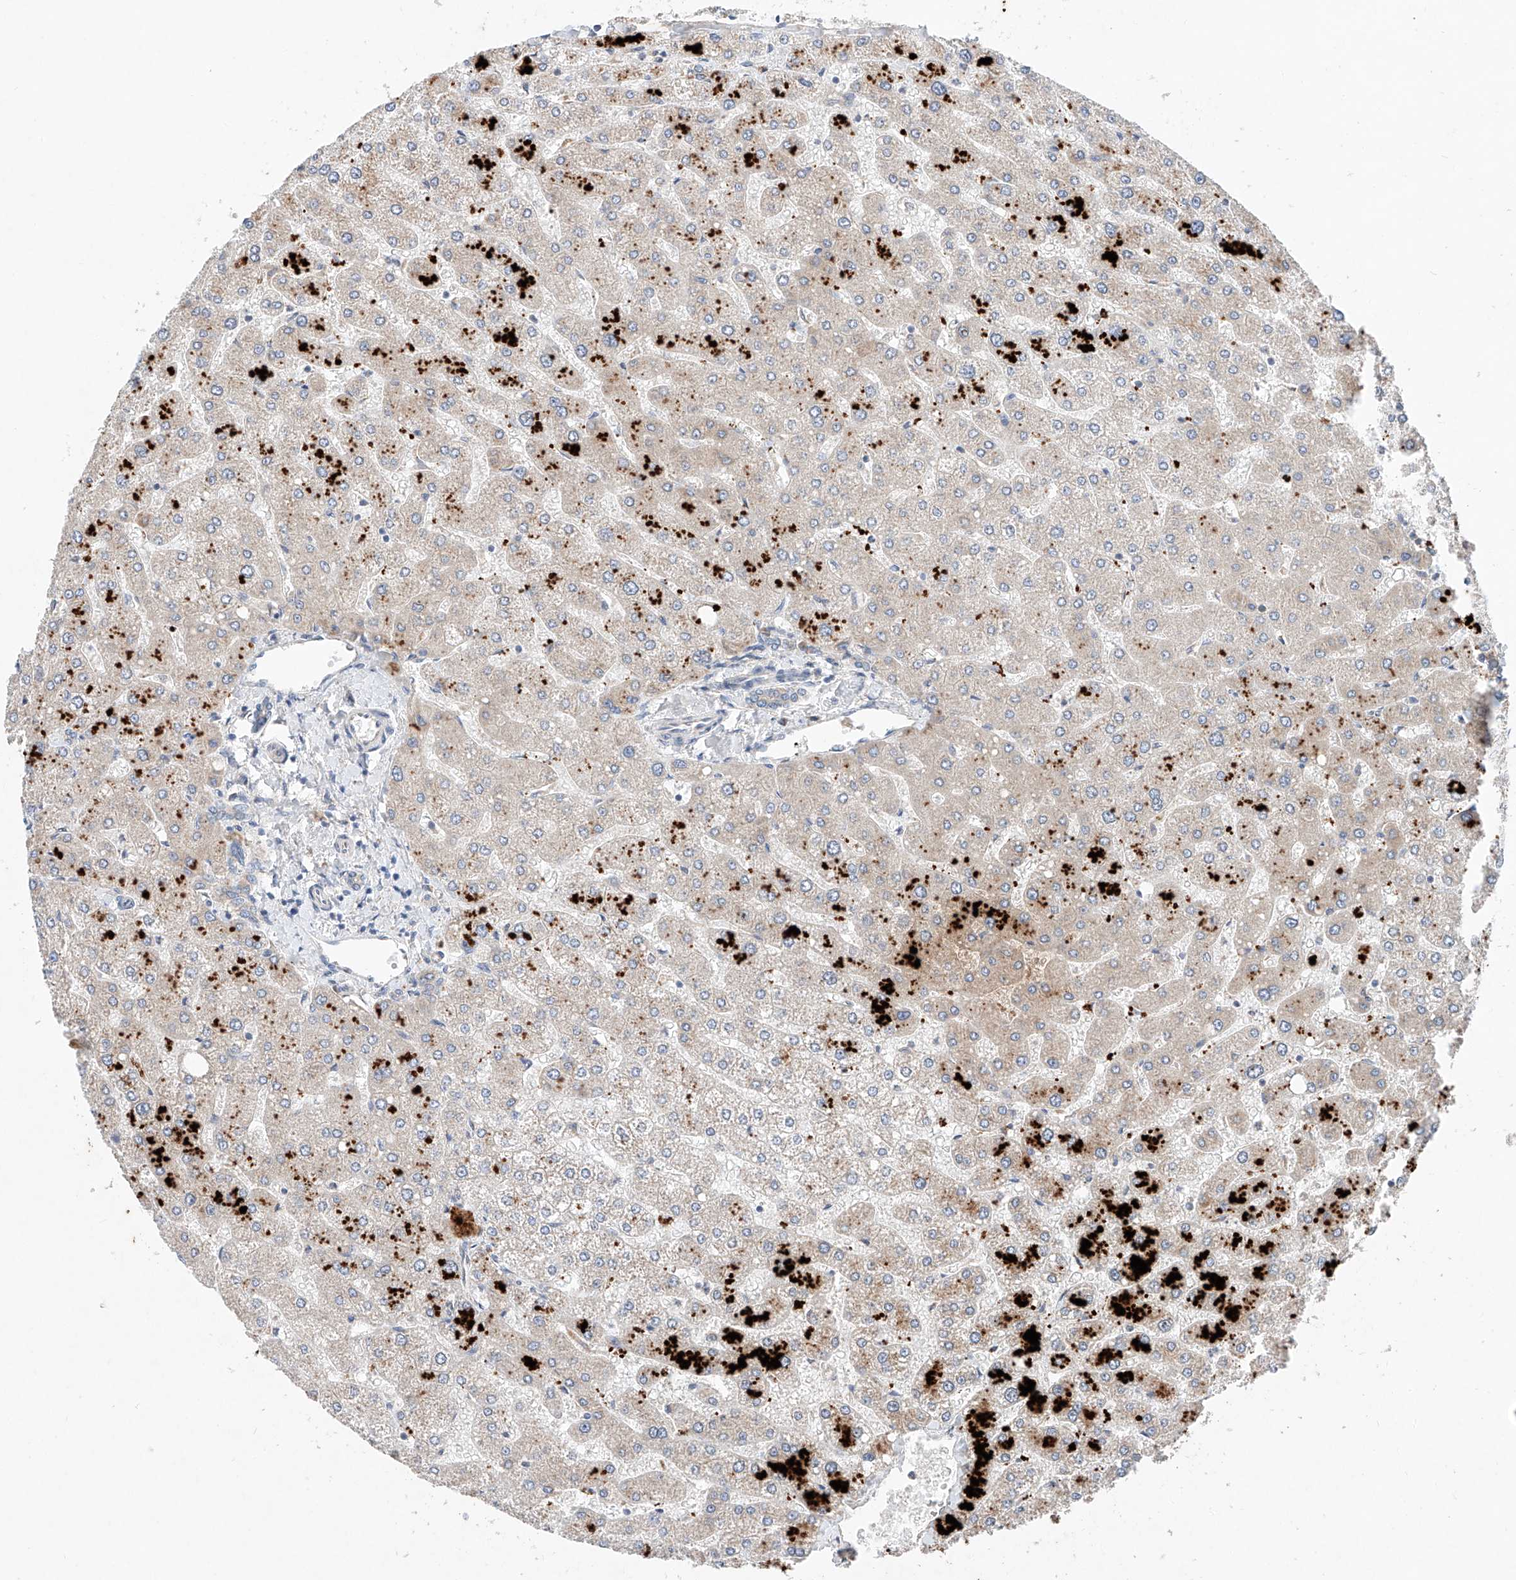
{"staining": {"intensity": "negative", "quantity": "none", "location": "none"}, "tissue": "liver", "cell_type": "Cholangiocytes", "image_type": "normal", "snomed": [{"axis": "morphology", "description": "Normal tissue, NOS"}, {"axis": "topography", "description": "Liver"}], "caption": "This is a histopathology image of IHC staining of normal liver, which shows no positivity in cholangiocytes.", "gene": "FASTK", "patient": {"sex": "male", "age": 55}}